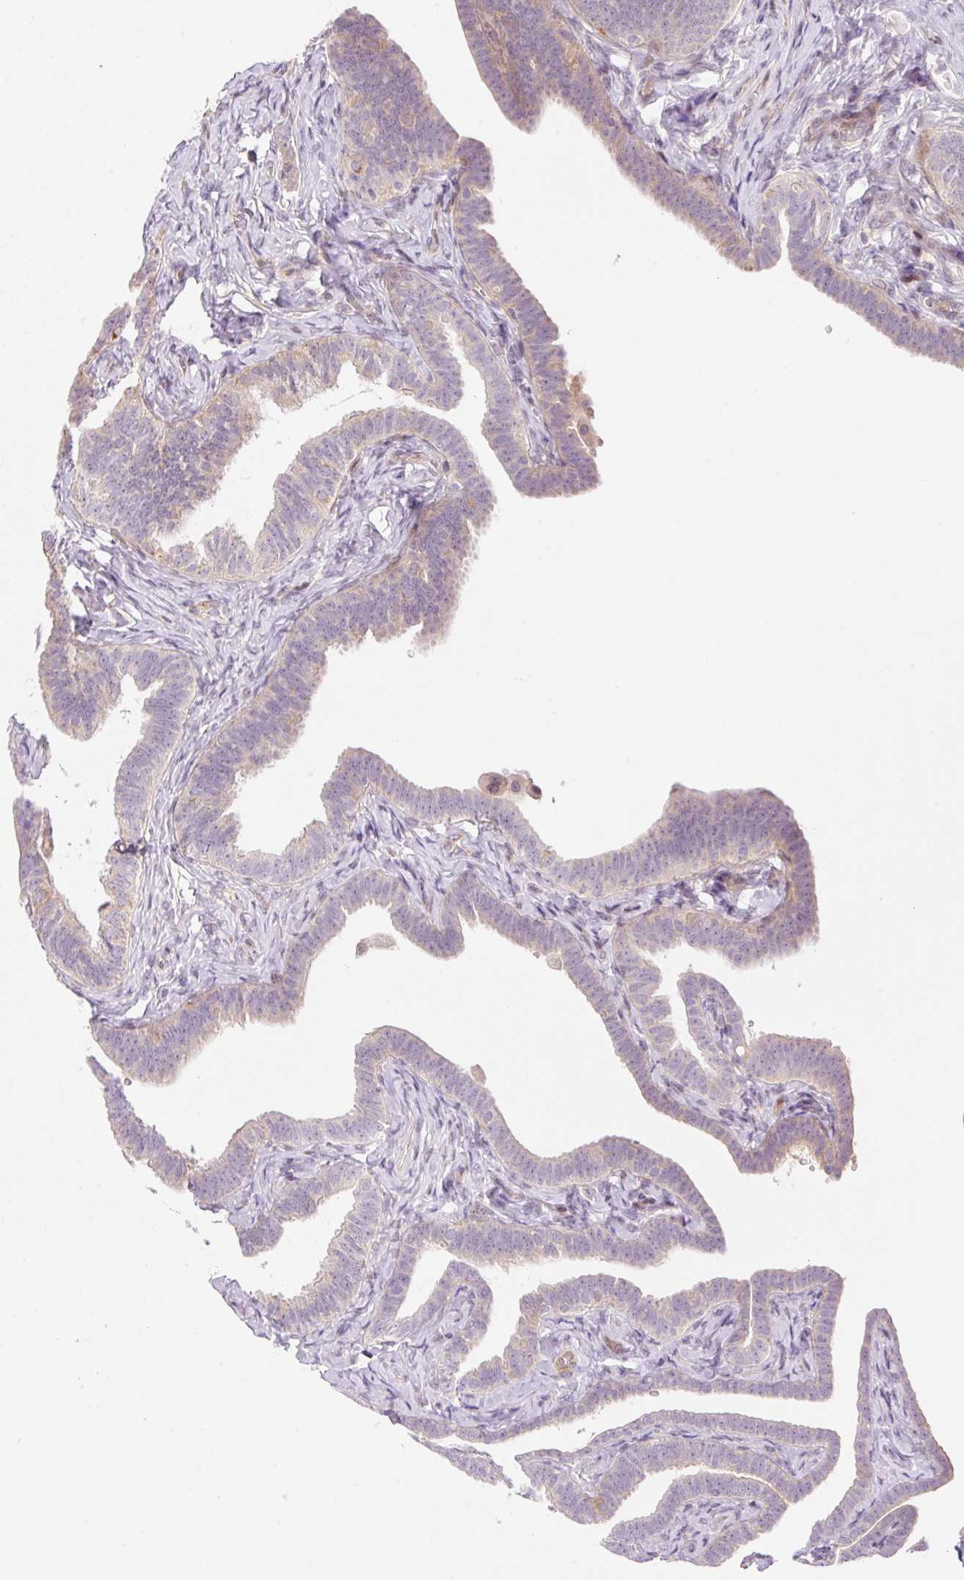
{"staining": {"intensity": "weak", "quantity": "25%-75%", "location": "cytoplasmic/membranous"}, "tissue": "fallopian tube", "cell_type": "Glandular cells", "image_type": "normal", "snomed": [{"axis": "morphology", "description": "Normal tissue, NOS"}, {"axis": "topography", "description": "Fallopian tube"}], "caption": "Benign fallopian tube was stained to show a protein in brown. There is low levels of weak cytoplasmic/membranous positivity in about 25%-75% of glandular cells. (Stains: DAB (3,3'-diaminobenzidine) in brown, nuclei in blue, Microscopy: brightfield microscopy at high magnification).", "gene": "ZNF394", "patient": {"sex": "female", "age": 69}}